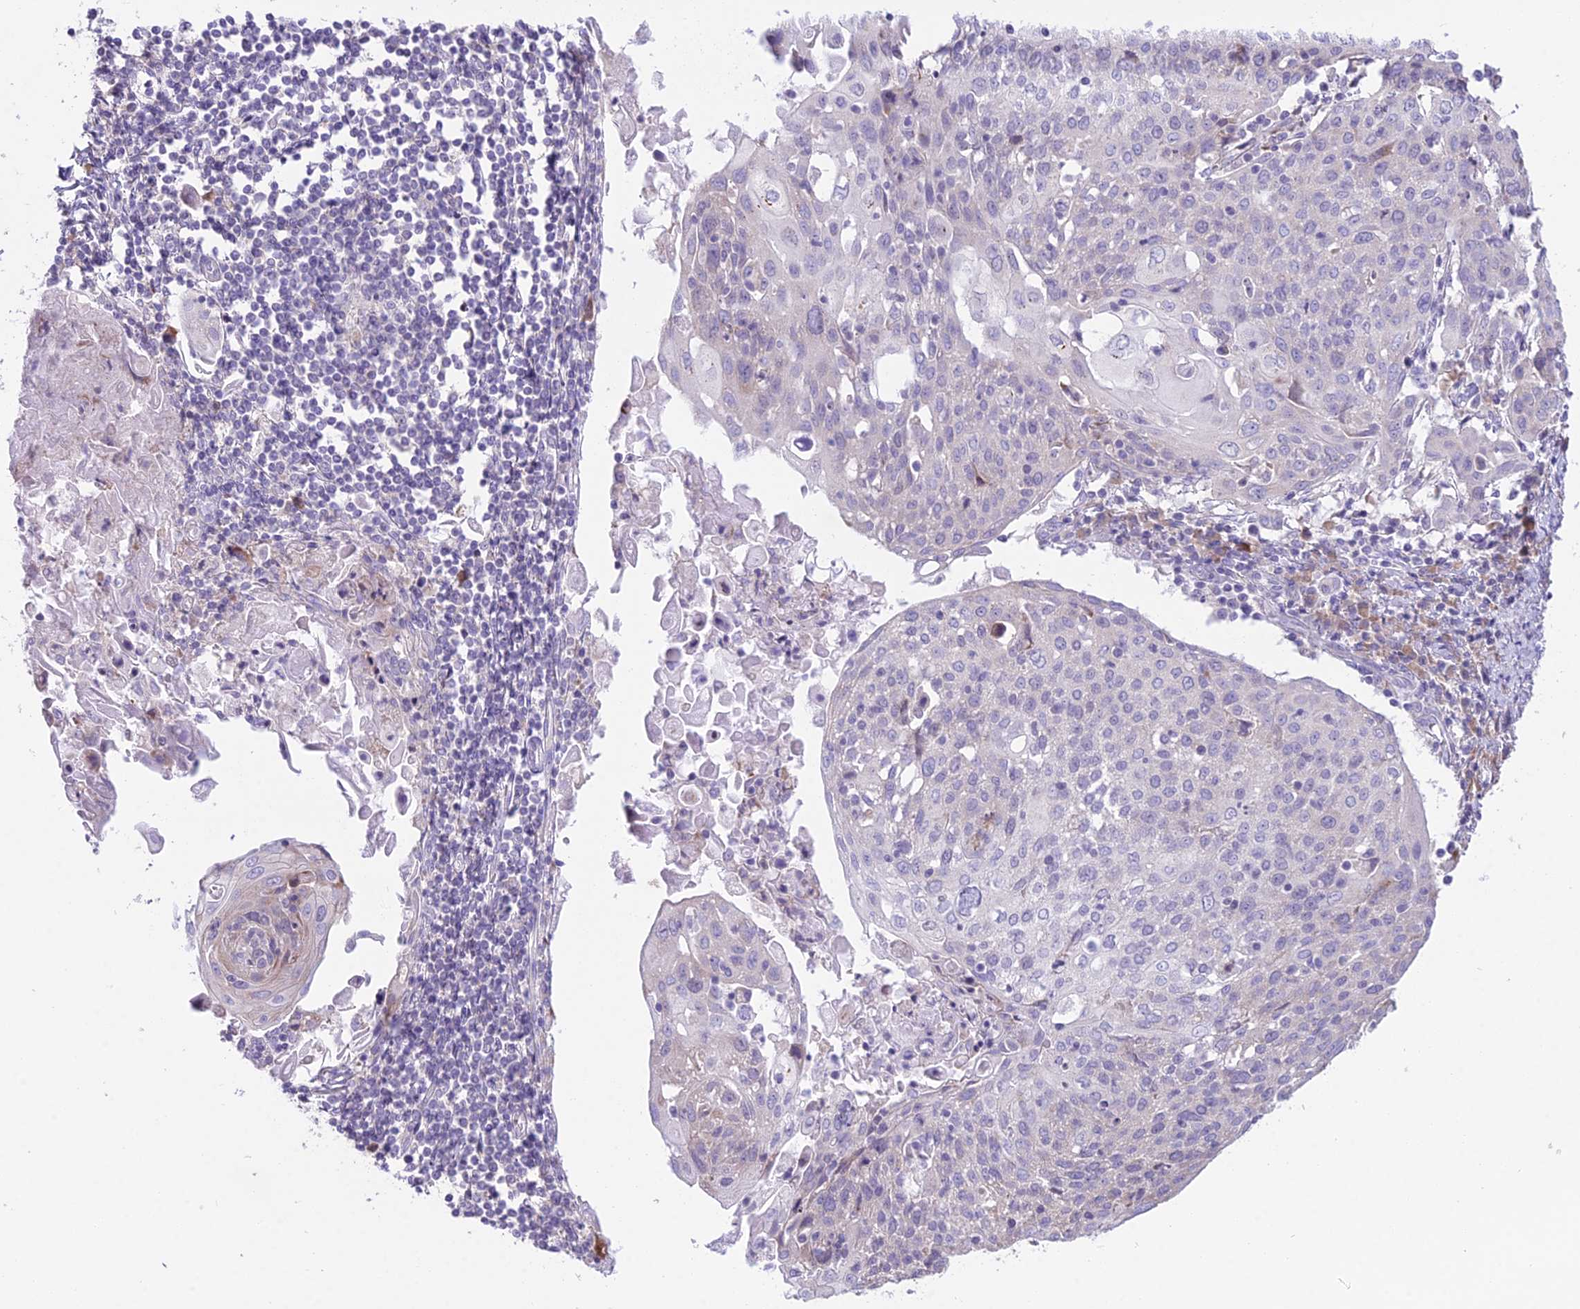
{"staining": {"intensity": "negative", "quantity": "none", "location": "none"}, "tissue": "cervical cancer", "cell_type": "Tumor cells", "image_type": "cancer", "snomed": [{"axis": "morphology", "description": "Squamous cell carcinoma, NOS"}, {"axis": "topography", "description": "Cervix"}], "caption": "Cervical cancer (squamous cell carcinoma) was stained to show a protein in brown. There is no significant positivity in tumor cells.", "gene": "RPS26", "patient": {"sex": "female", "age": 67}}